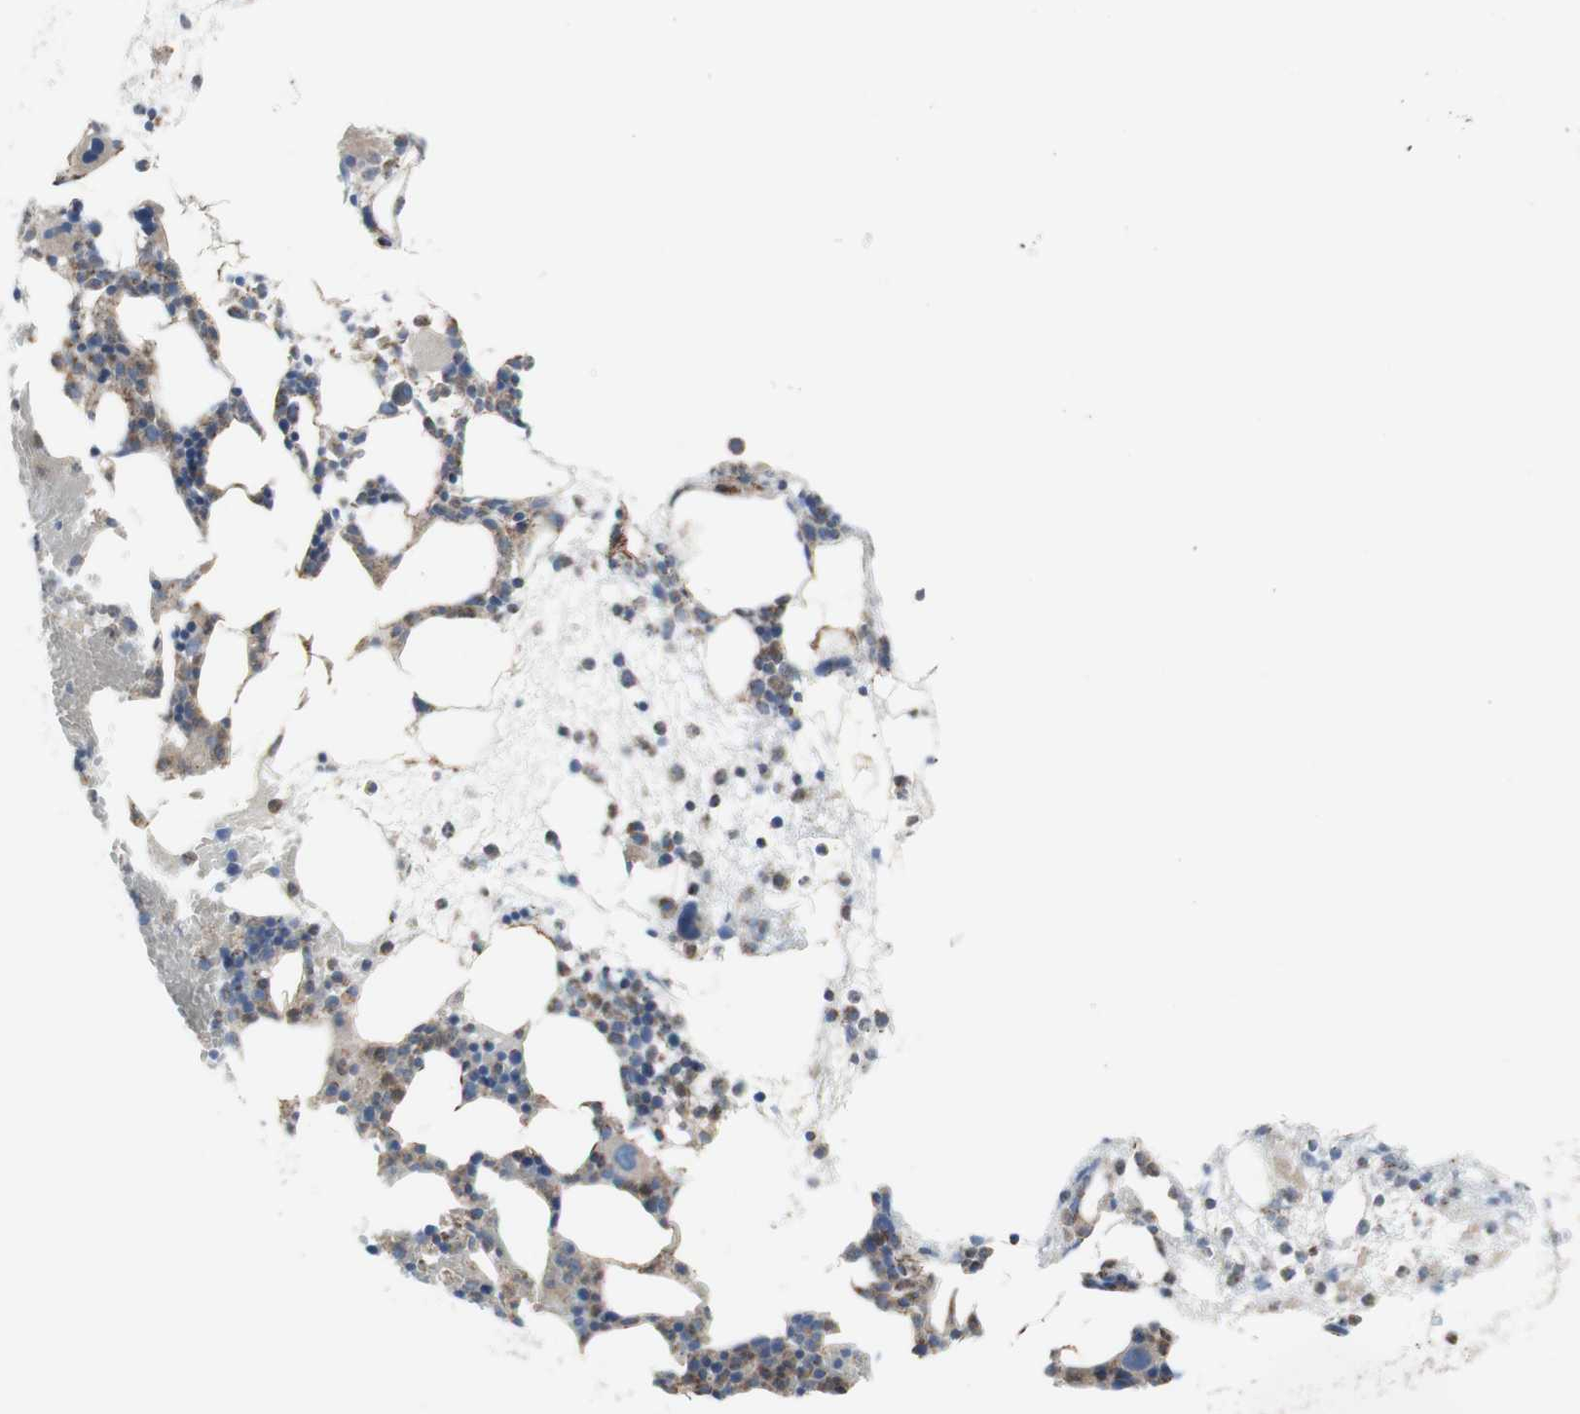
{"staining": {"intensity": "weak", "quantity": "<25%", "location": "cytoplasmic/membranous"}, "tissue": "bone marrow", "cell_type": "Hematopoietic cells", "image_type": "normal", "snomed": [{"axis": "morphology", "description": "Normal tissue, NOS"}, {"axis": "morphology", "description": "Inflammation, NOS"}, {"axis": "topography", "description": "Bone marrow"}], "caption": "Immunohistochemical staining of unremarkable bone marrow reveals no significant expression in hematopoietic cells. (Stains: DAB immunohistochemistry (IHC) with hematoxylin counter stain, Microscopy: brightfield microscopy at high magnification).", "gene": "C3orf52", "patient": {"sex": "female", "age": 79}}